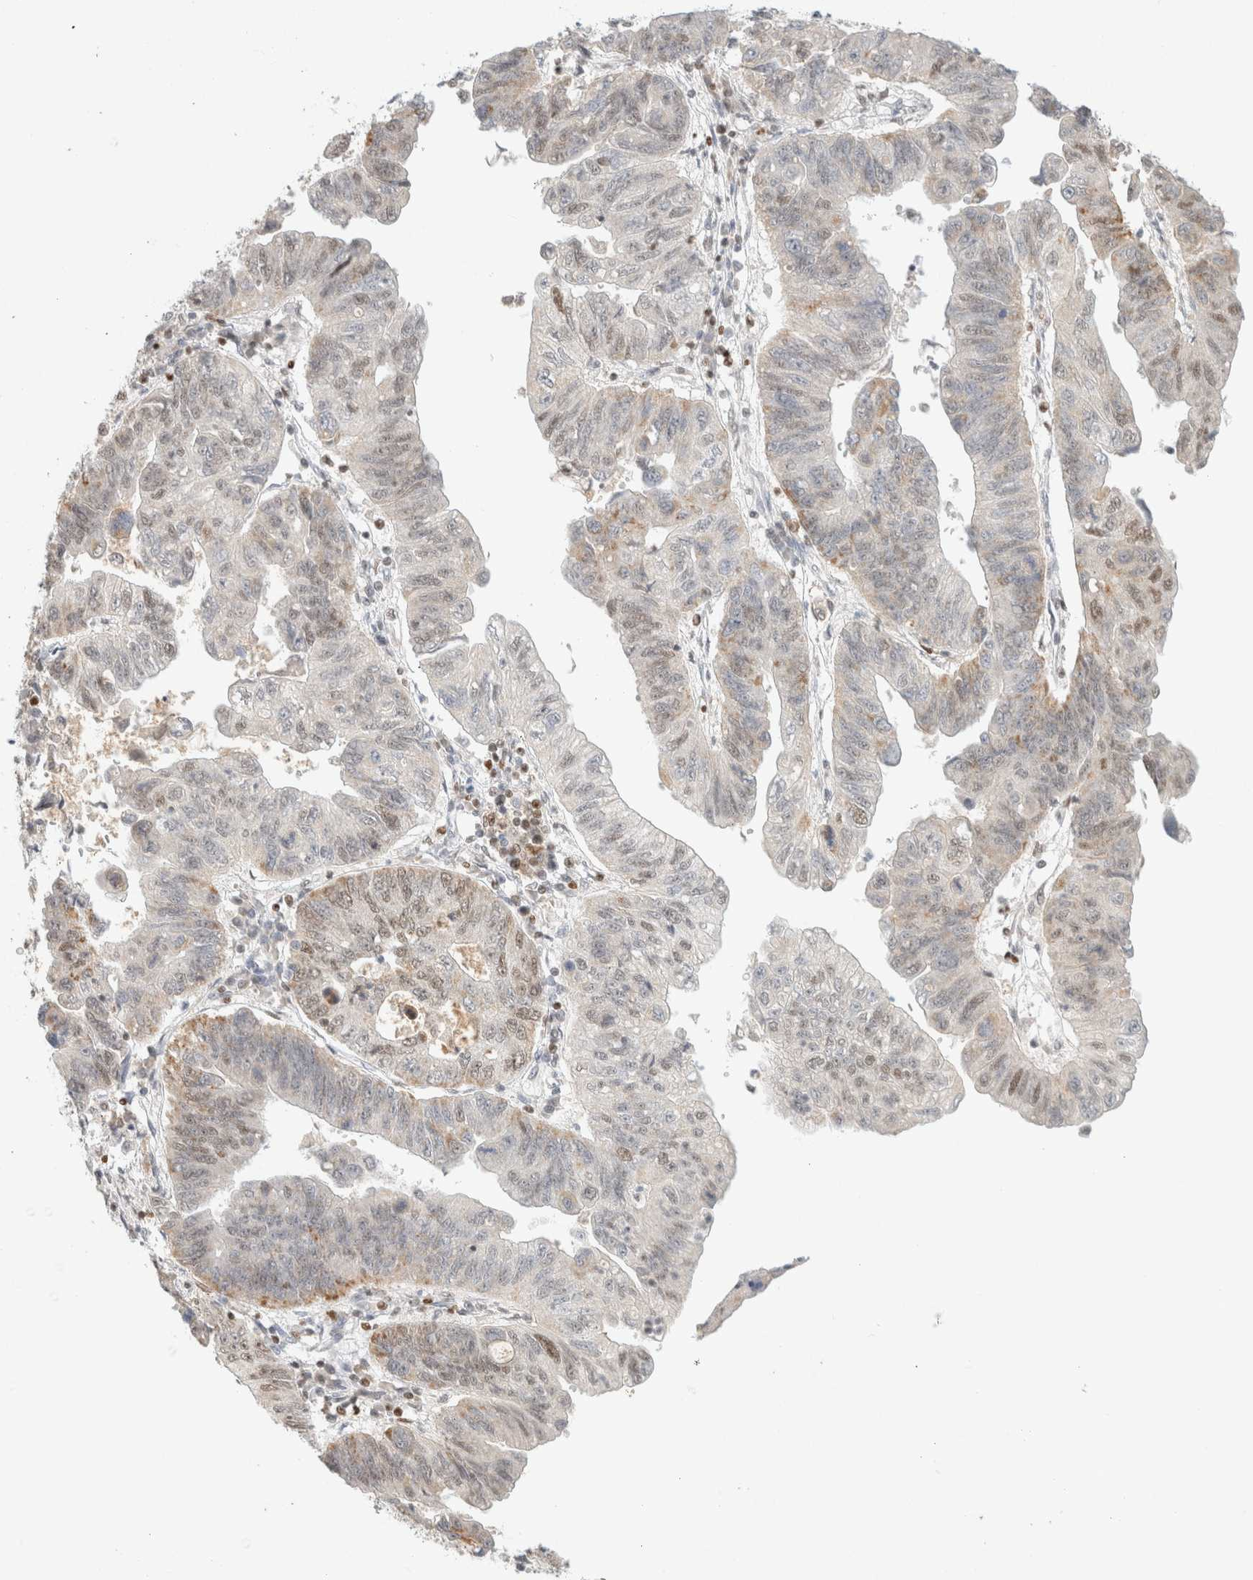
{"staining": {"intensity": "weak", "quantity": "<25%", "location": "nuclear"}, "tissue": "stomach cancer", "cell_type": "Tumor cells", "image_type": "cancer", "snomed": [{"axis": "morphology", "description": "Adenocarcinoma, NOS"}, {"axis": "topography", "description": "Stomach"}], "caption": "Stomach cancer (adenocarcinoma) was stained to show a protein in brown. There is no significant positivity in tumor cells.", "gene": "DDB2", "patient": {"sex": "male", "age": 59}}